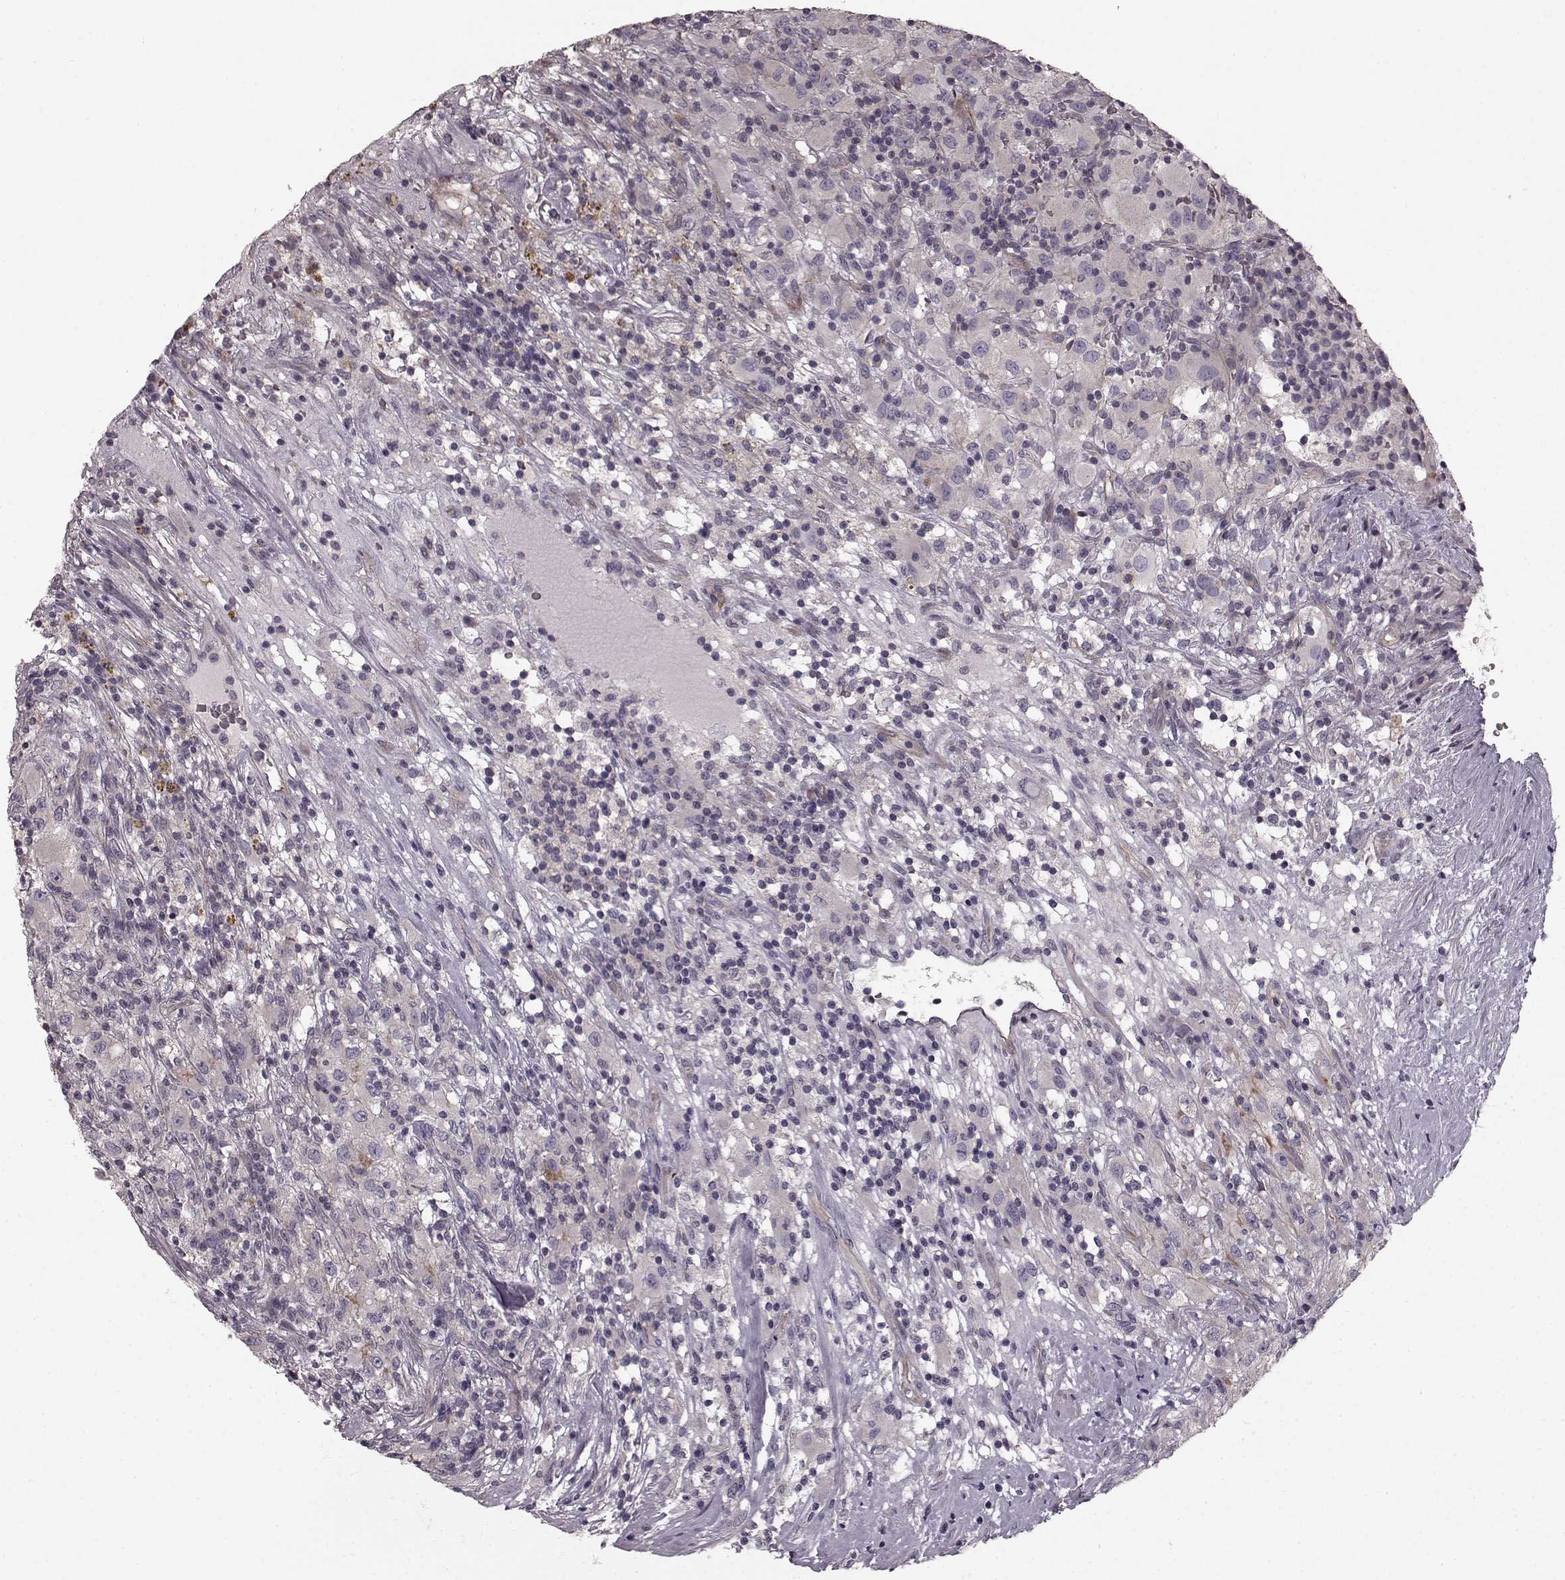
{"staining": {"intensity": "negative", "quantity": "none", "location": "none"}, "tissue": "renal cancer", "cell_type": "Tumor cells", "image_type": "cancer", "snomed": [{"axis": "morphology", "description": "Adenocarcinoma, NOS"}, {"axis": "topography", "description": "Kidney"}], "caption": "Protein analysis of renal cancer exhibits no significant expression in tumor cells.", "gene": "SLC22A18", "patient": {"sex": "female", "age": 67}}